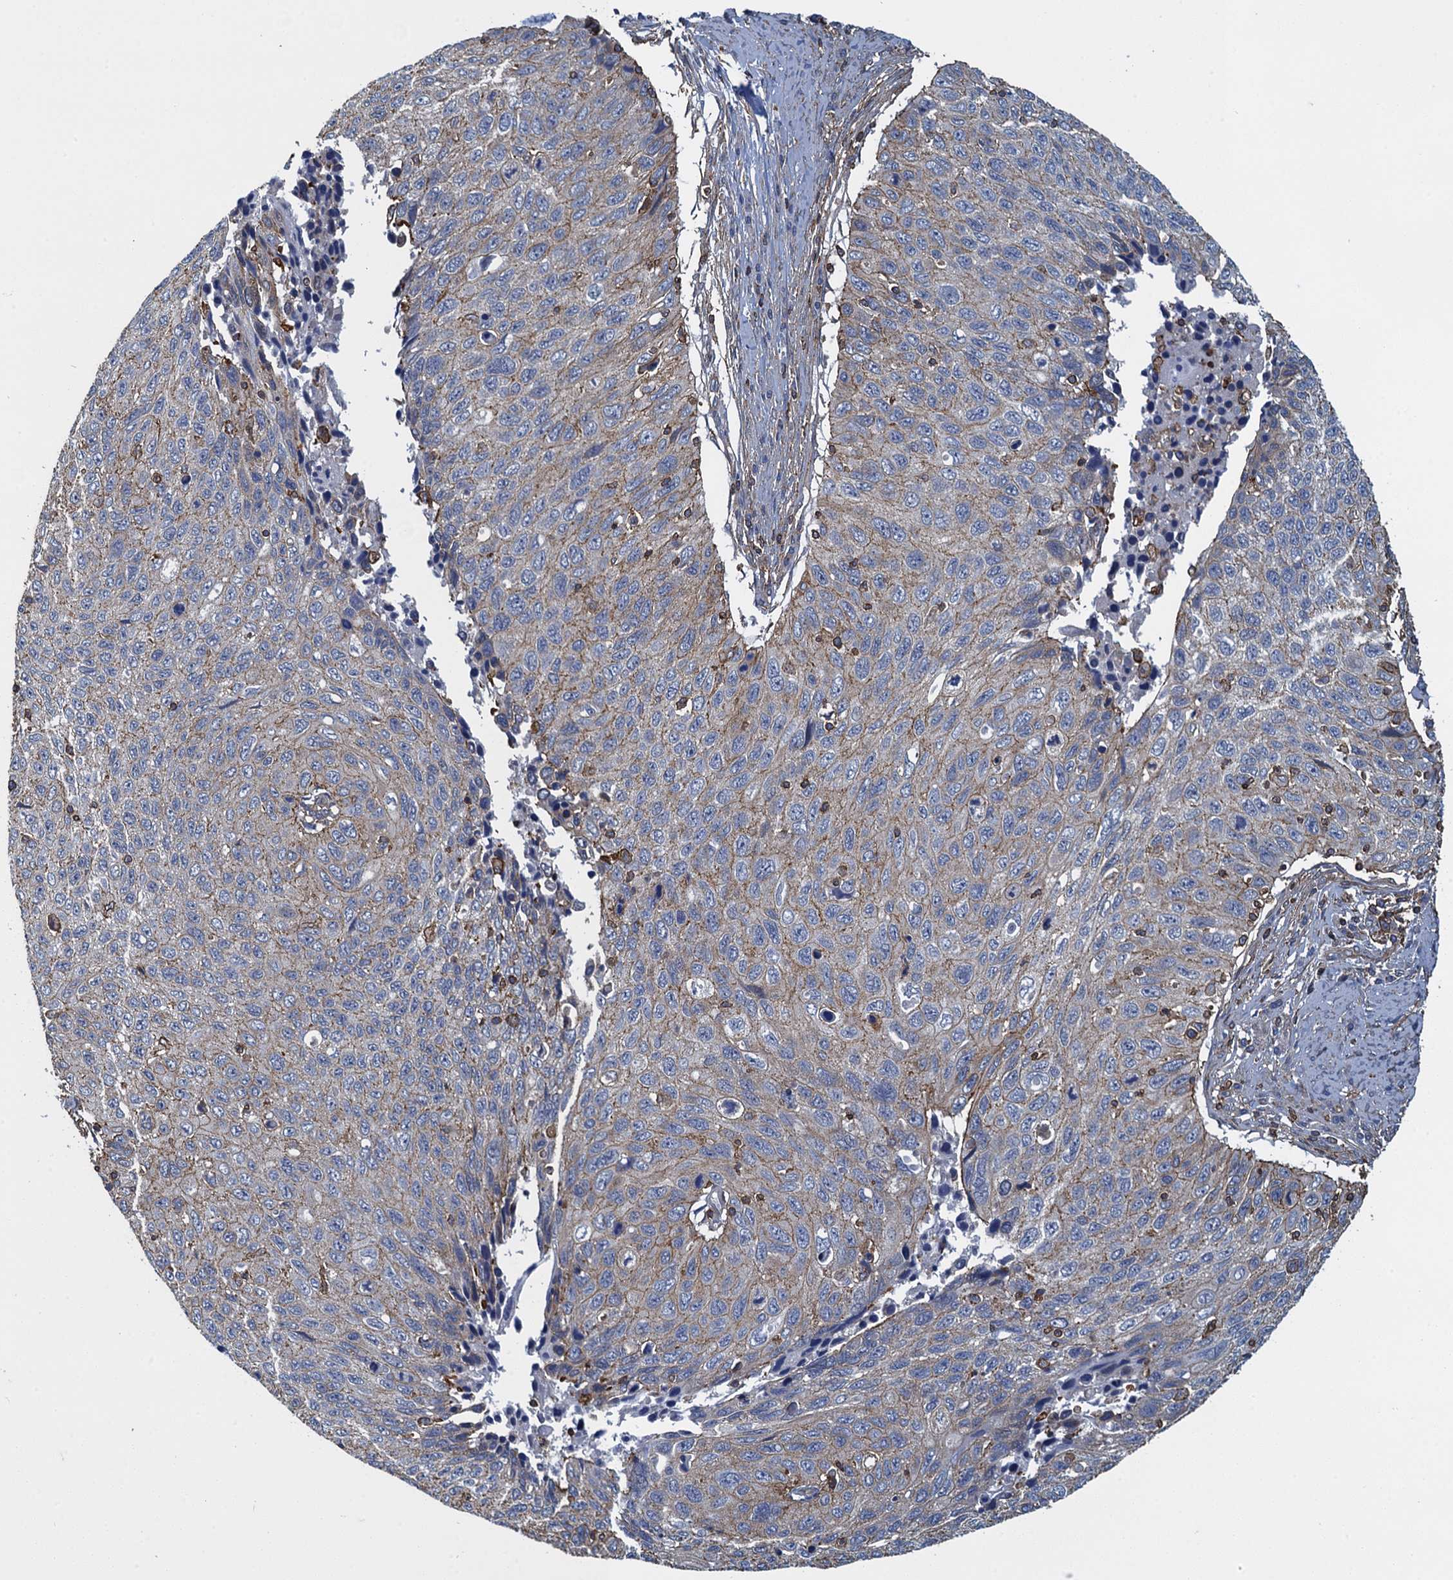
{"staining": {"intensity": "weak", "quantity": "<25%", "location": "cytoplasmic/membranous"}, "tissue": "cervical cancer", "cell_type": "Tumor cells", "image_type": "cancer", "snomed": [{"axis": "morphology", "description": "Squamous cell carcinoma, NOS"}, {"axis": "topography", "description": "Cervix"}], "caption": "This is an IHC histopathology image of squamous cell carcinoma (cervical). There is no positivity in tumor cells.", "gene": "PROSER2", "patient": {"sex": "female", "age": 53}}